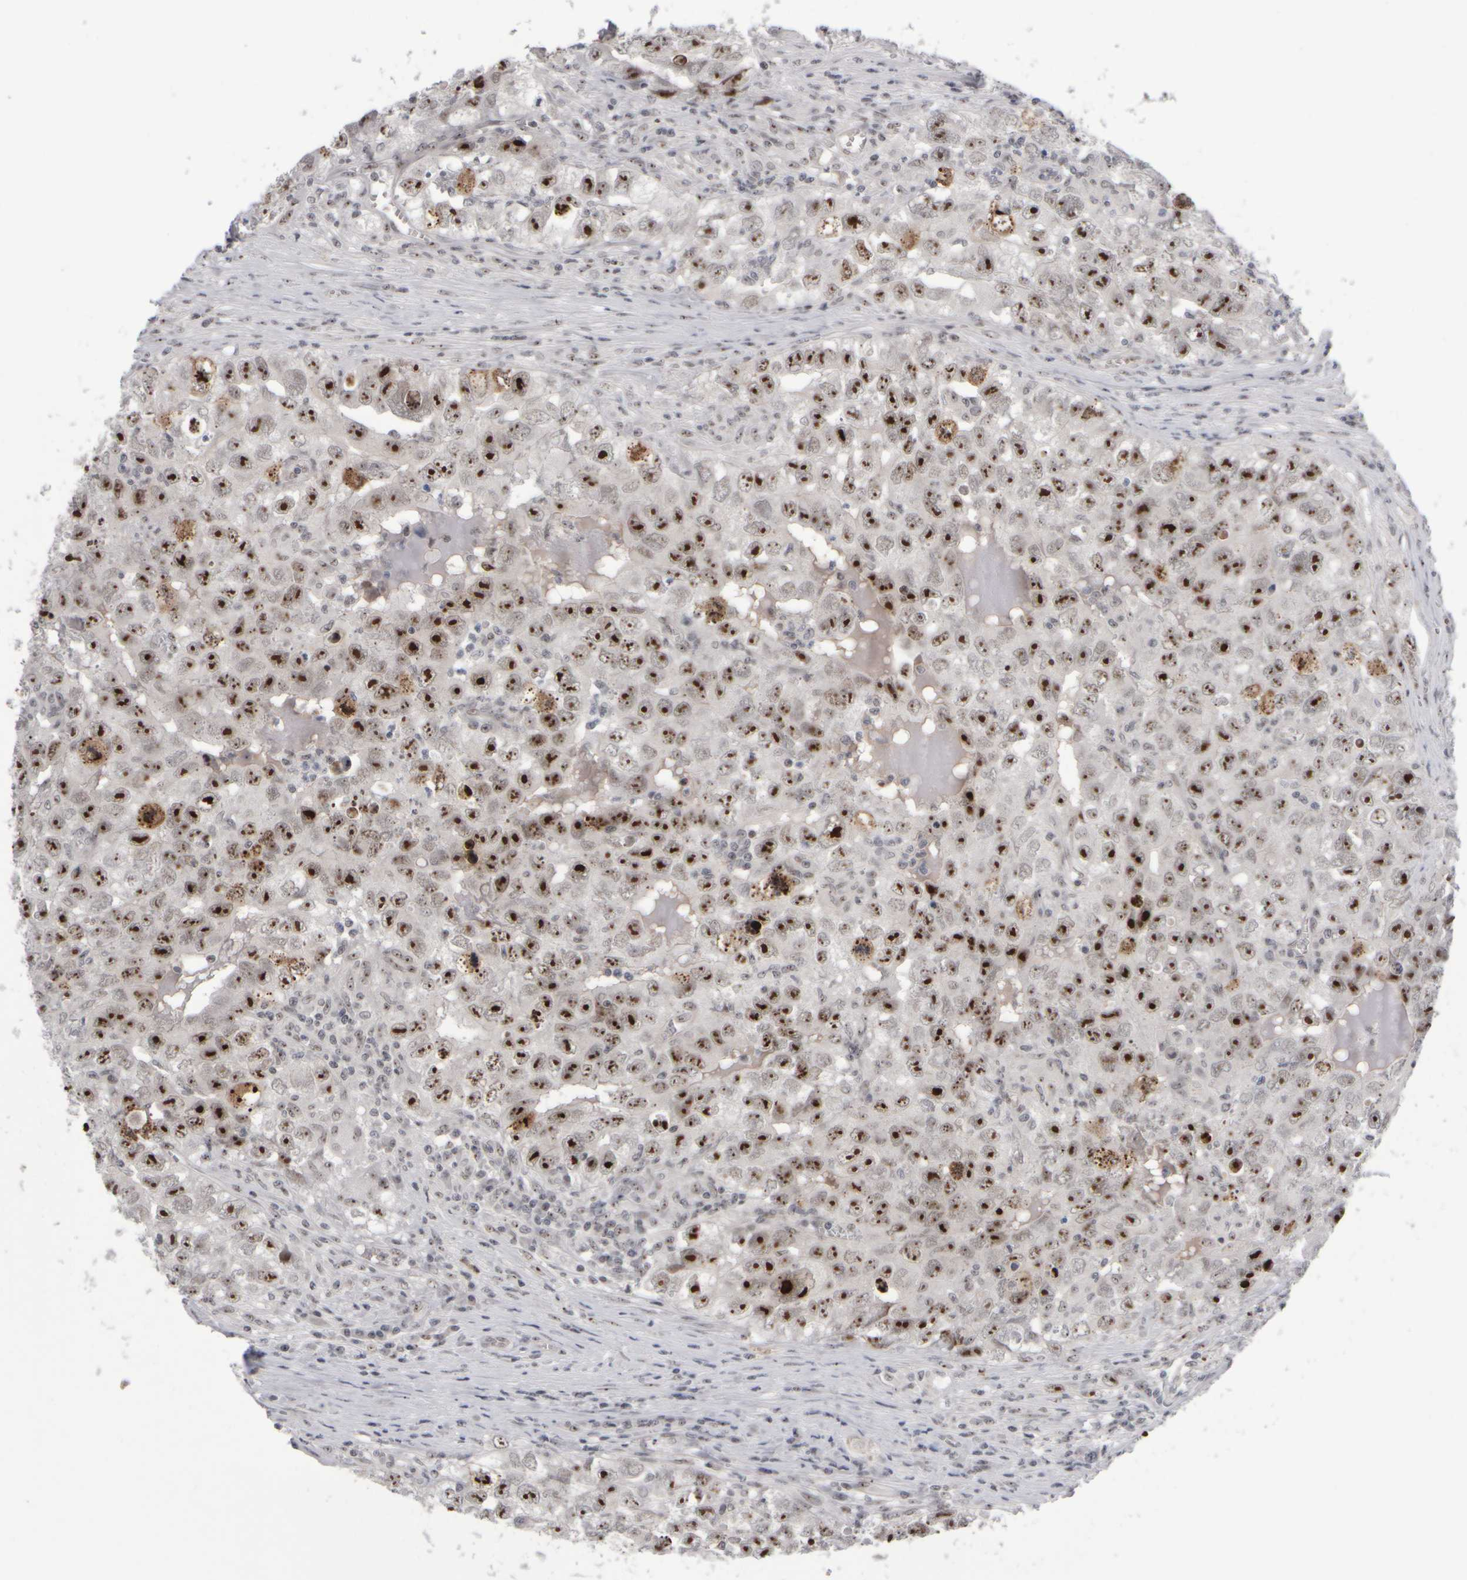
{"staining": {"intensity": "strong", "quantity": ">75%", "location": "nuclear"}, "tissue": "testis cancer", "cell_type": "Tumor cells", "image_type": "cancer", "snomed": [{"axis": "morphology", "description": "Seminoma, NOS"}, {"axis": "morphology", "description": "Carcinoma, Embryonal, NOS"}, {"axis": "topography", "description": "Testis"}], "caption": "Approximately >75% of tumor cells in human testis cancer show strong nuclear protein staining as visualized by brown immunohistochemical staining.", "gene": "SURF6", "patient": {"sex": "male", "age": 43}}